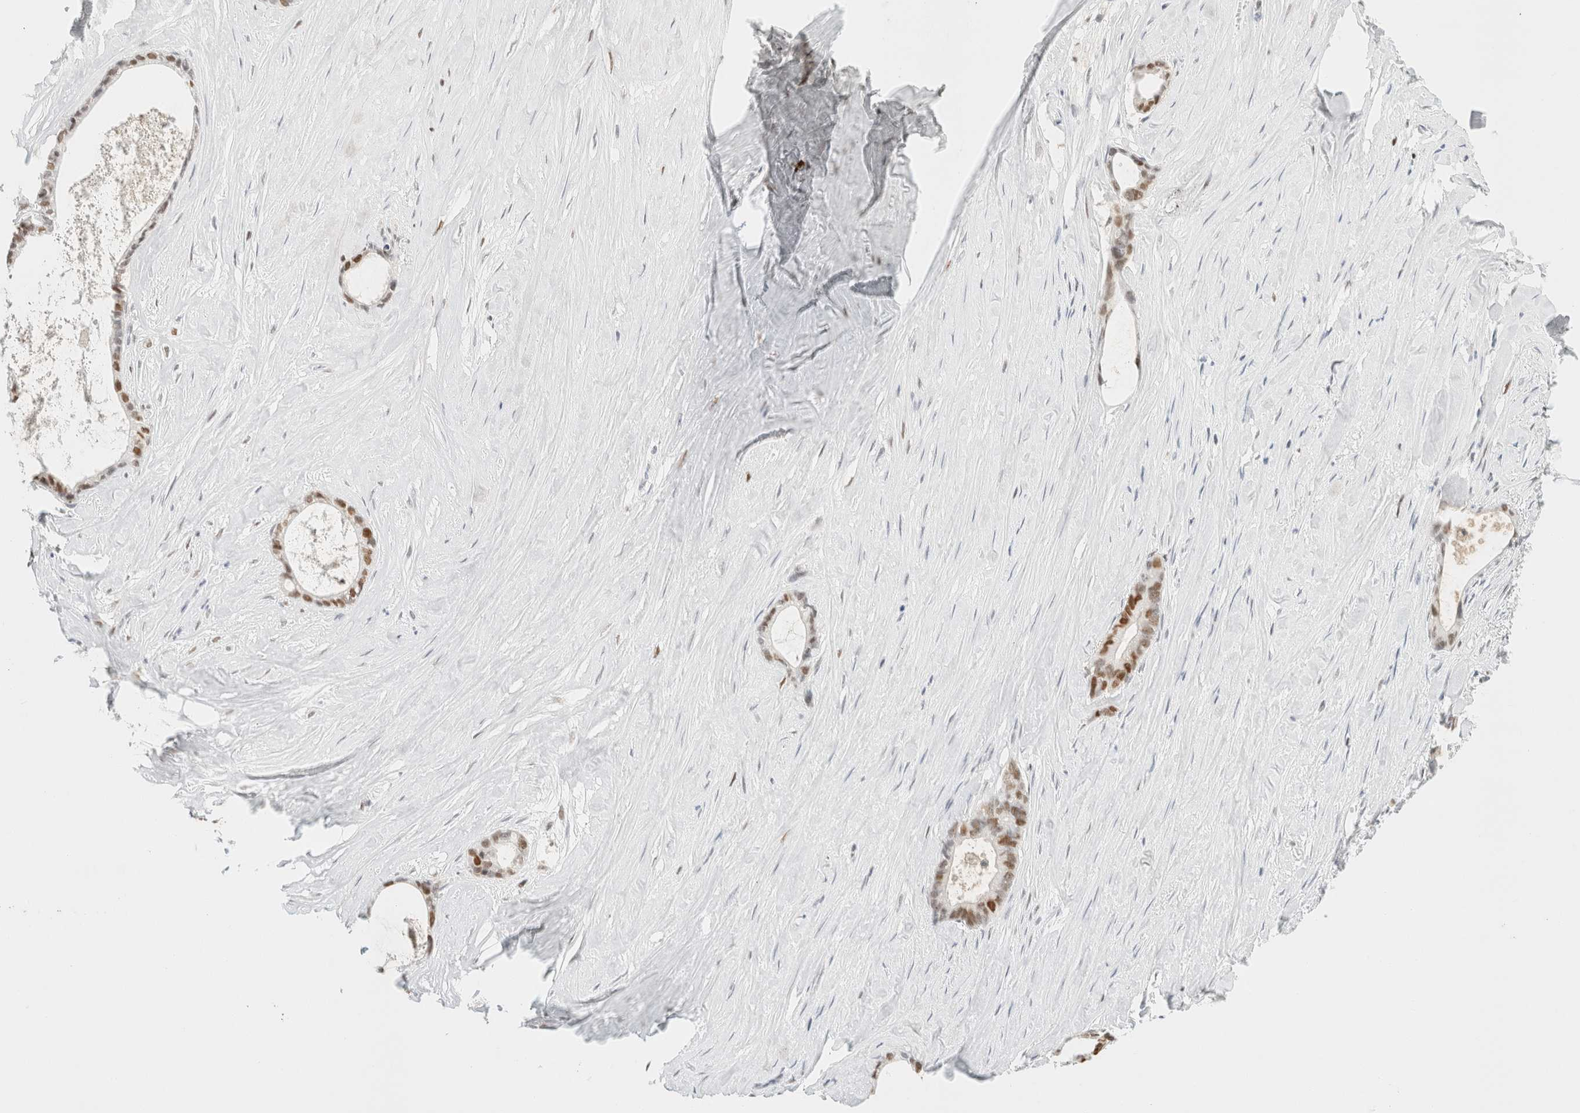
{"staining": {"intensity": "moderate", "quantity": ">75%", "location": "nuclear"}, "tissue": "liver cancer", "cell_type": "Tumor cells", "image_type": "cancer", "snomed": [{"axis": "morphology", "description": "Cholangiocarcinoma"}, {"axis": "topography", "description": "Liver"}], "caption": "This histopathology image shows immunohistochemistry (IHC) staining of liver cholangiocarcinoma, with medium moderate nuclear staining in approximately >75% of tumor cells.", "gene": "DDB2", "patient": {"sex": "female", "age": 55}}